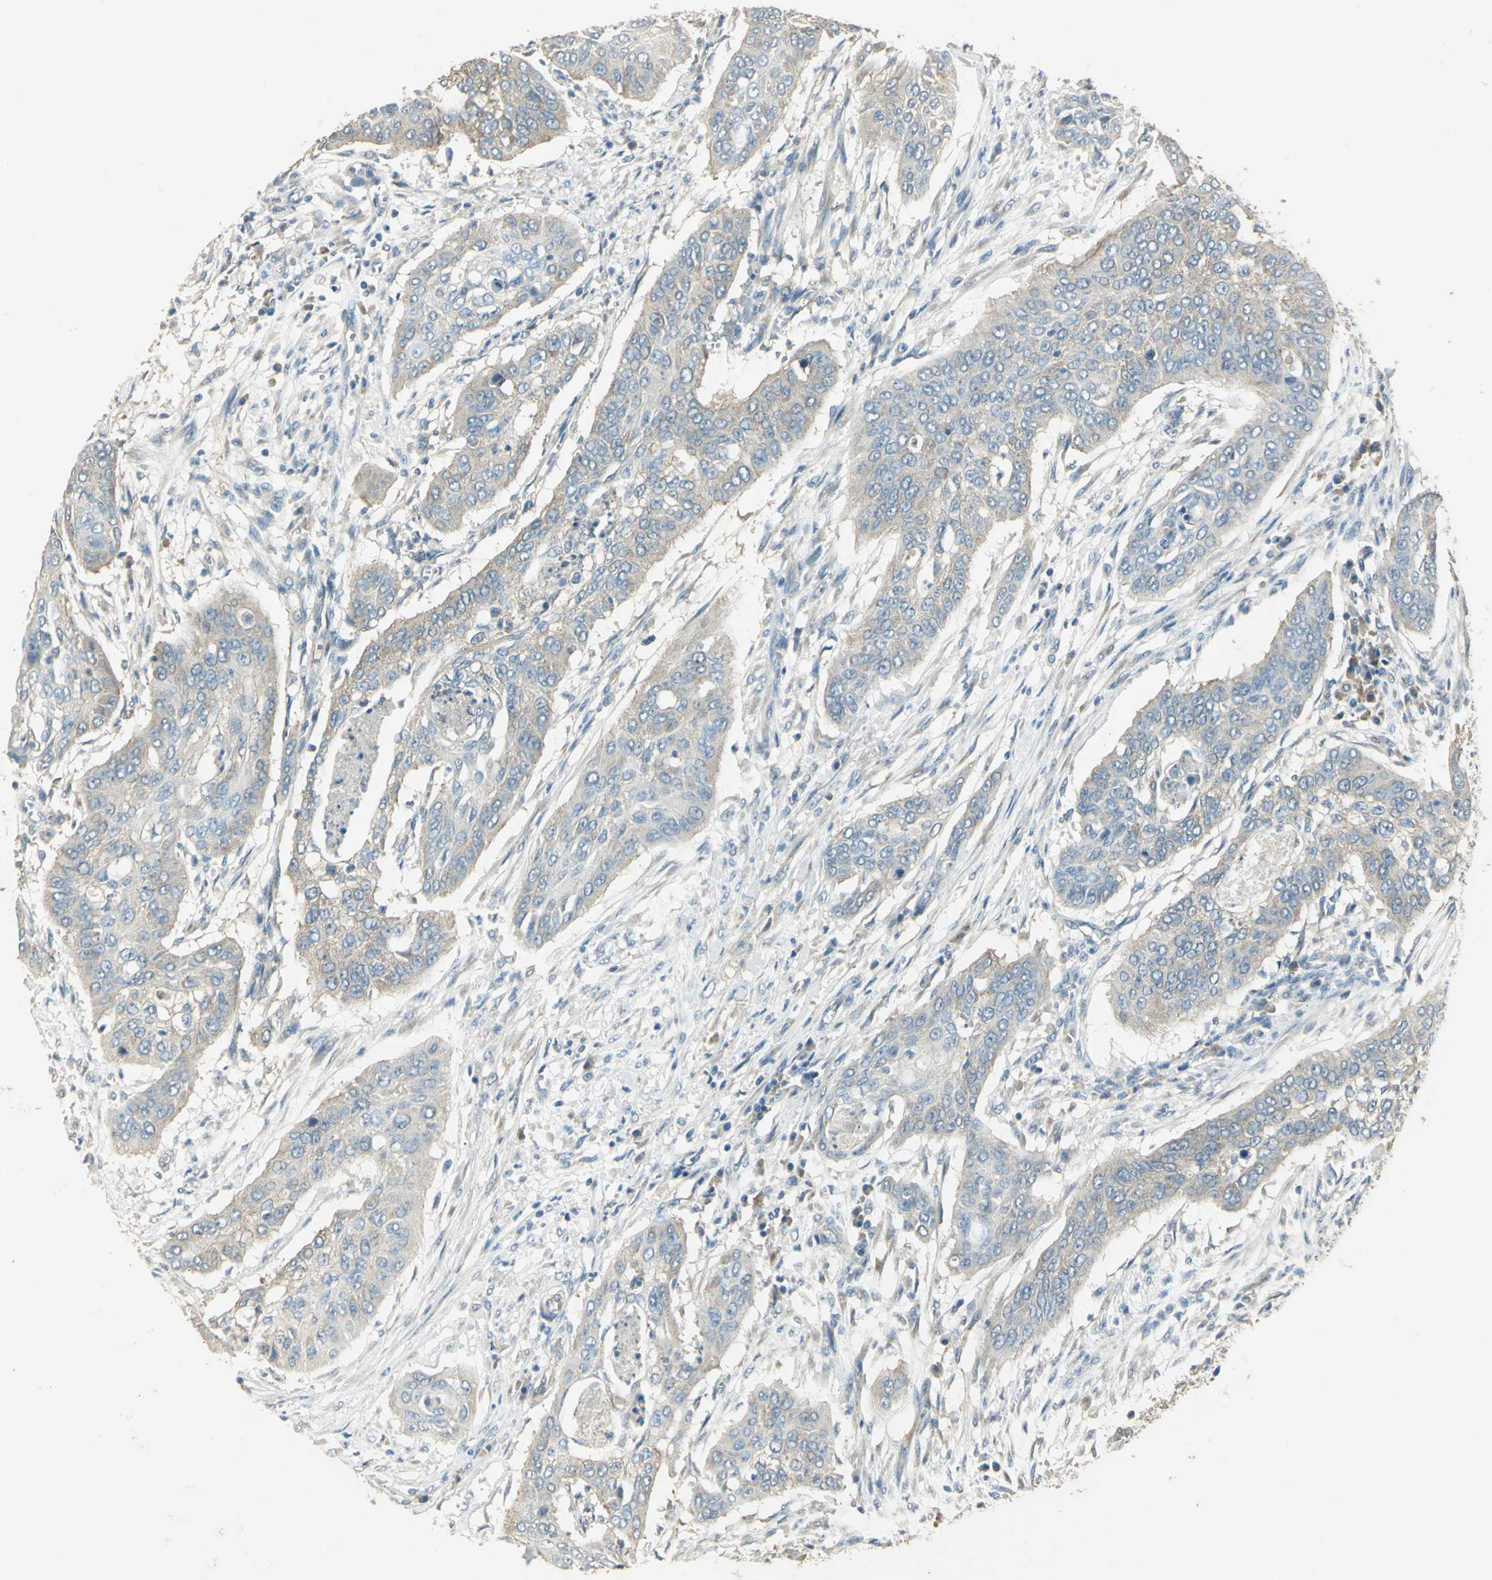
{"staining": {"intensity": "weak", "quantity": ">75%", "location": "cytoplasmic/membranous"}, "tissue": "cervical cancer", "cell_type": "Tumor cells", "image_type": "cancer", "snomed": [{"axis": "morphology", "description": "Squamous cell carcinoma, NOS"}, {"axis": "topography", "description": "Cervix"}], "caption": "About >75% of tumor cells in cervical cancer (squamous cell carcinoma) display weak cytoplasmic/membranous protein expression as visualized by brown immunohistochemical staining.", "gene": "SHC2", "patient": {"sex": "female", "age": 39}}